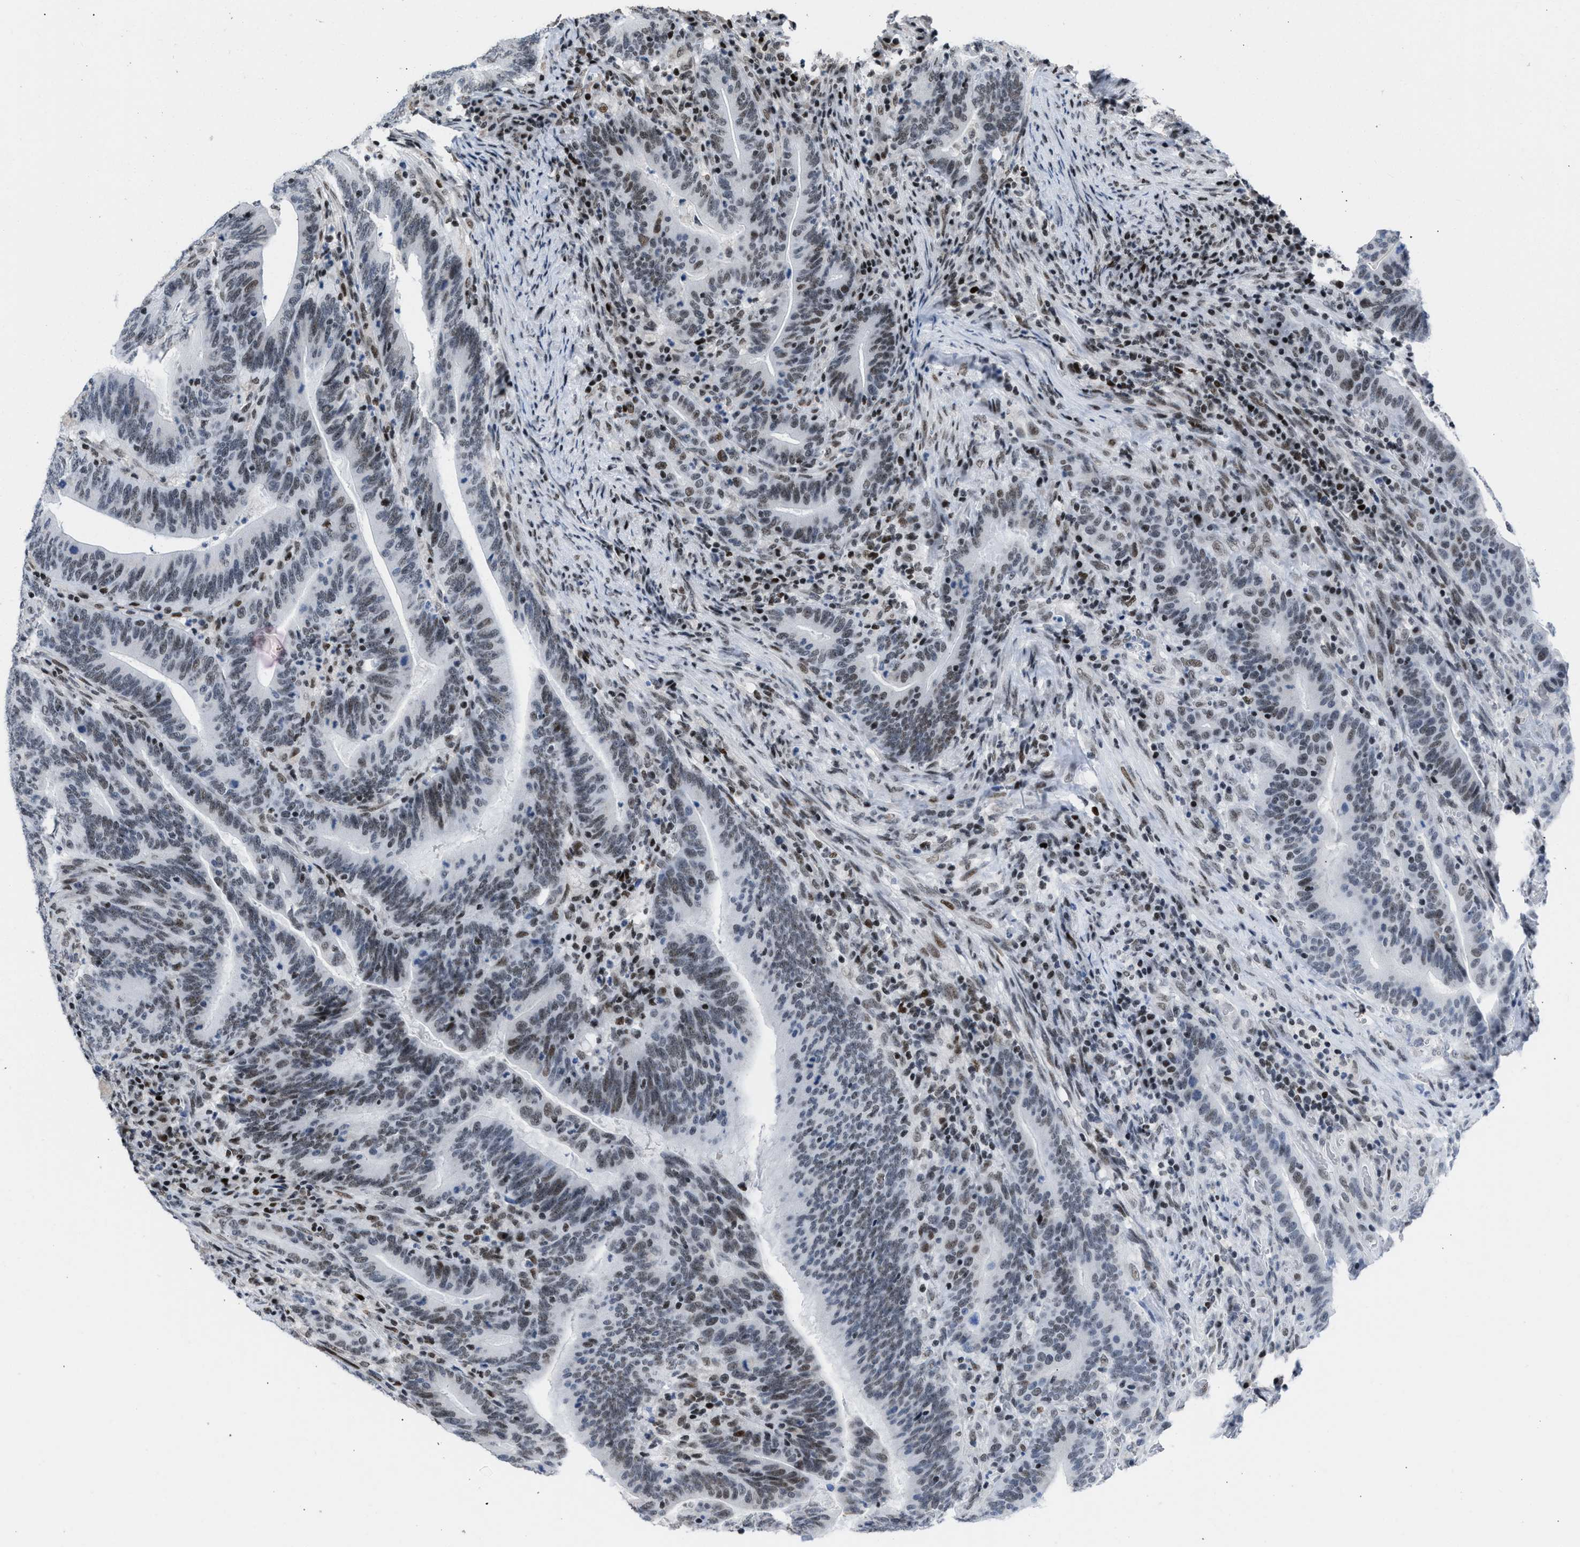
{"staining": {"intensity": "weak", "quantity": ">75%", "location": "nuclear"}, "tissue": "colorectal cancer", "cell_type": "Tumor cells", "image_type": "cancer", "snomed": [{"axis": "morphology", "description": "Adenocarcinoma, NOS"}, {"axis": "topography", "description": "Colon"}], "caption": "About >75% of tumor cells in colorectal cancer (adenocarcinoma) demonstrate weak nuclear protein staining as visualized by brown immunohistochemical staining.", "gene": "TERF2IP", "patient": {"sex": "female", "age": 66}}